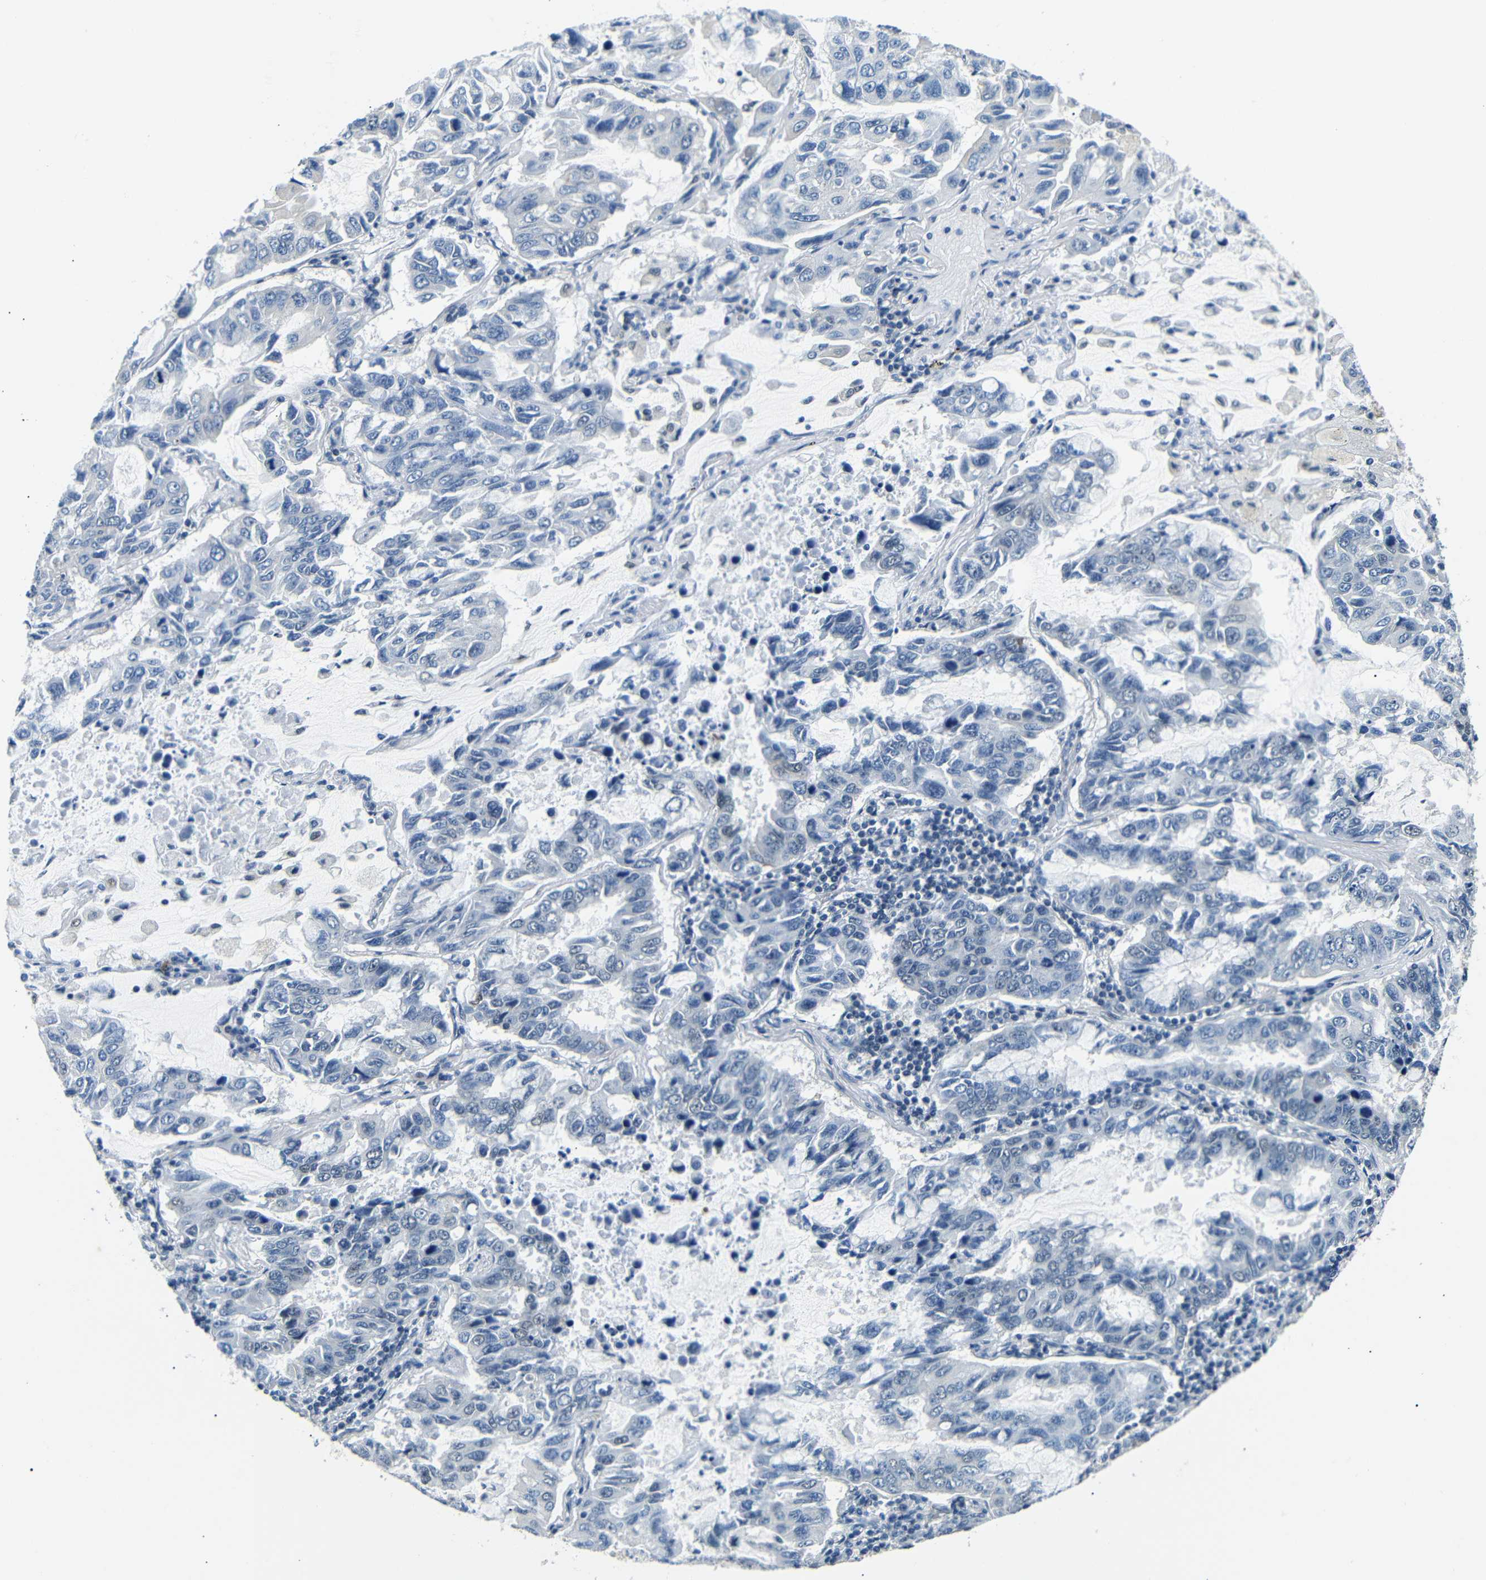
{"staining": {"intensity": "negative", "quantity": "none", "location": "none"}, "tissue": "lung cancer", "cell_type": "Tumor cells", "image_type": "cancer", "snomed": [{"axis": "morphology", "description": "Adenocarcinoma, NOS"}, {"axis": "topography", "description": "Lung"}], "caption": "The IHC histopathology image has no significant staining in tumor cells of lung cancer tissue. (DAB (3,3'-diaminobenzidine) immunohistochemistry, high magnification).", "gene": "TAFA1", "patient": {"sex": "male", "age": 64}}